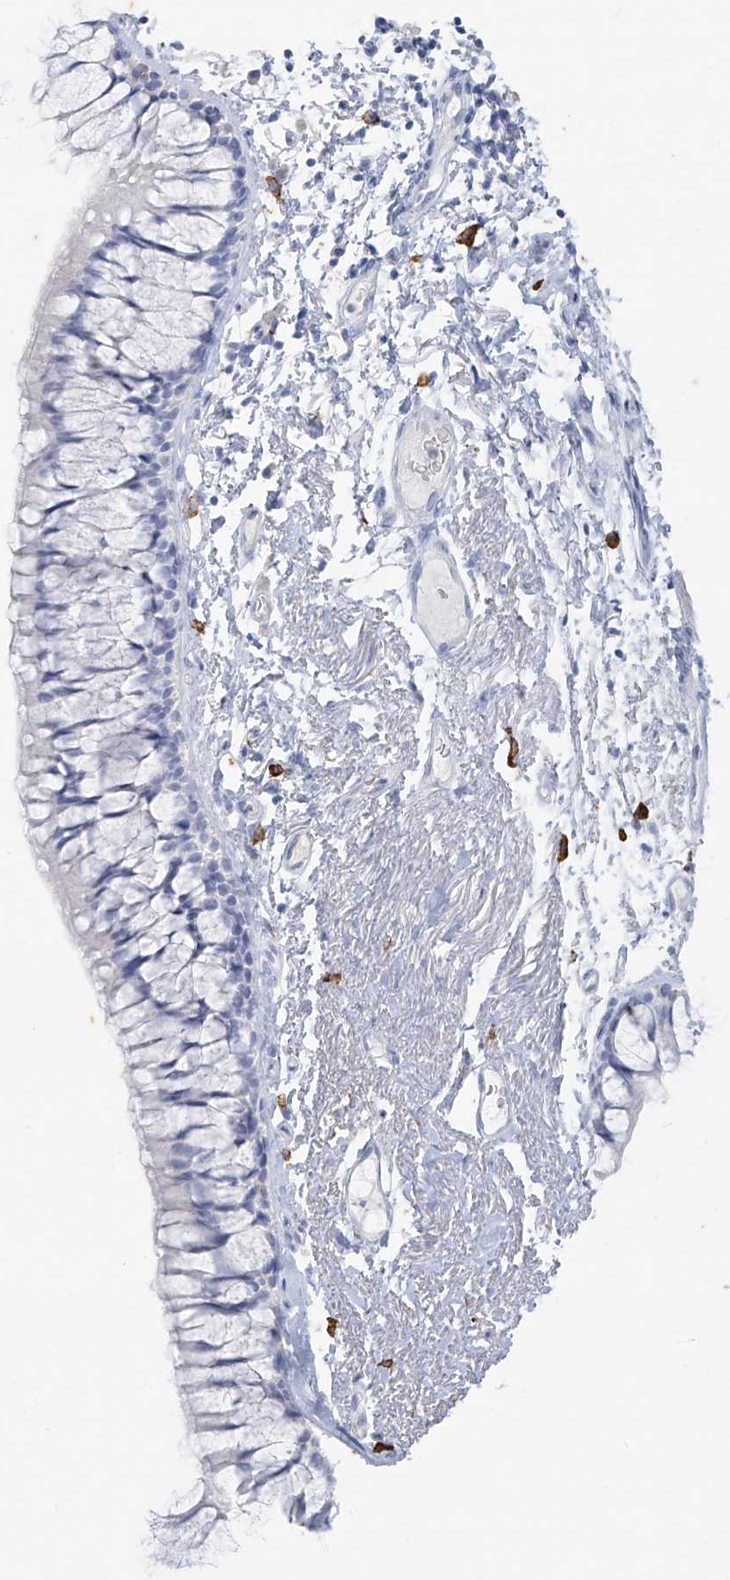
{"staining": {"intensity": "negative", "quantity": "none", "location": "none"}, "tissue": "bronchus", "cell_type": "Respiratory epithelial cells", "image_type": "normal", "snomed": [{"axis": "morphology", "description": "Normal tissue, NOS"}, {"axis": "topography", "description": "Cartilage tissue"}, {"axis": "topography", "description": "Bronchus"}], "caption": "This is an immunohistochemistry (IHC) photomicrograph of benign human bronchus. There is no positivity in respiratory epithelial cells.", "gene": "CX3CR1", "patient": {"sex": "female", "age": 73}}